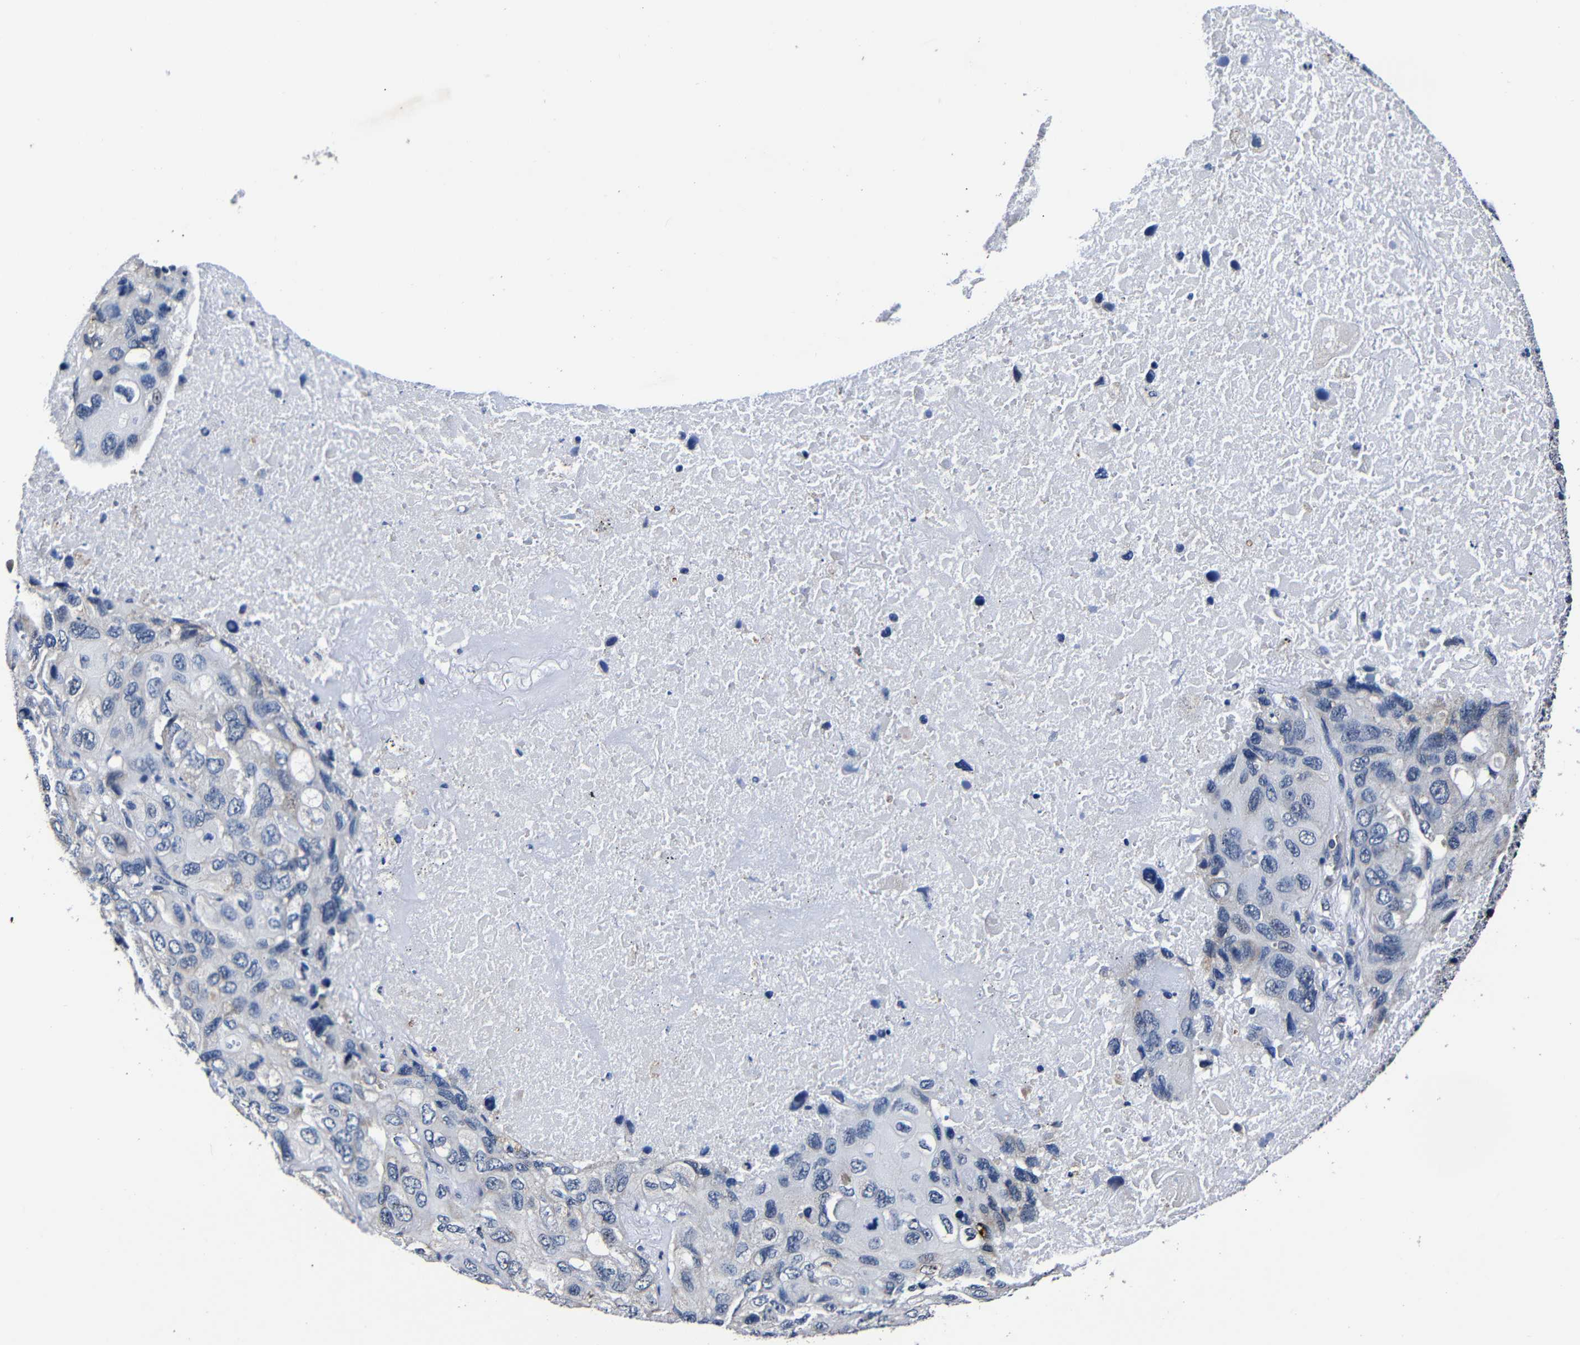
{"staining": {"intensity": "negative", "quantity": "none", "location": "none"}, "tissue": "lung cancer", "cell_type": "Tumor cells", "image_type": "cancer", "snomed": [{"axis": "morphology", "description": "Squamous cell carcinoma, NOS"}, {"axis": "topography", "description": "Lung"}], "caption": "IHC photomicrograph of human squamous cell carcinoma (lung) stained for a protein (brown), which displays no positivity in tumor cells.", "gene": "DEPP1", "patient": {"sex": "female", "age": 73}}